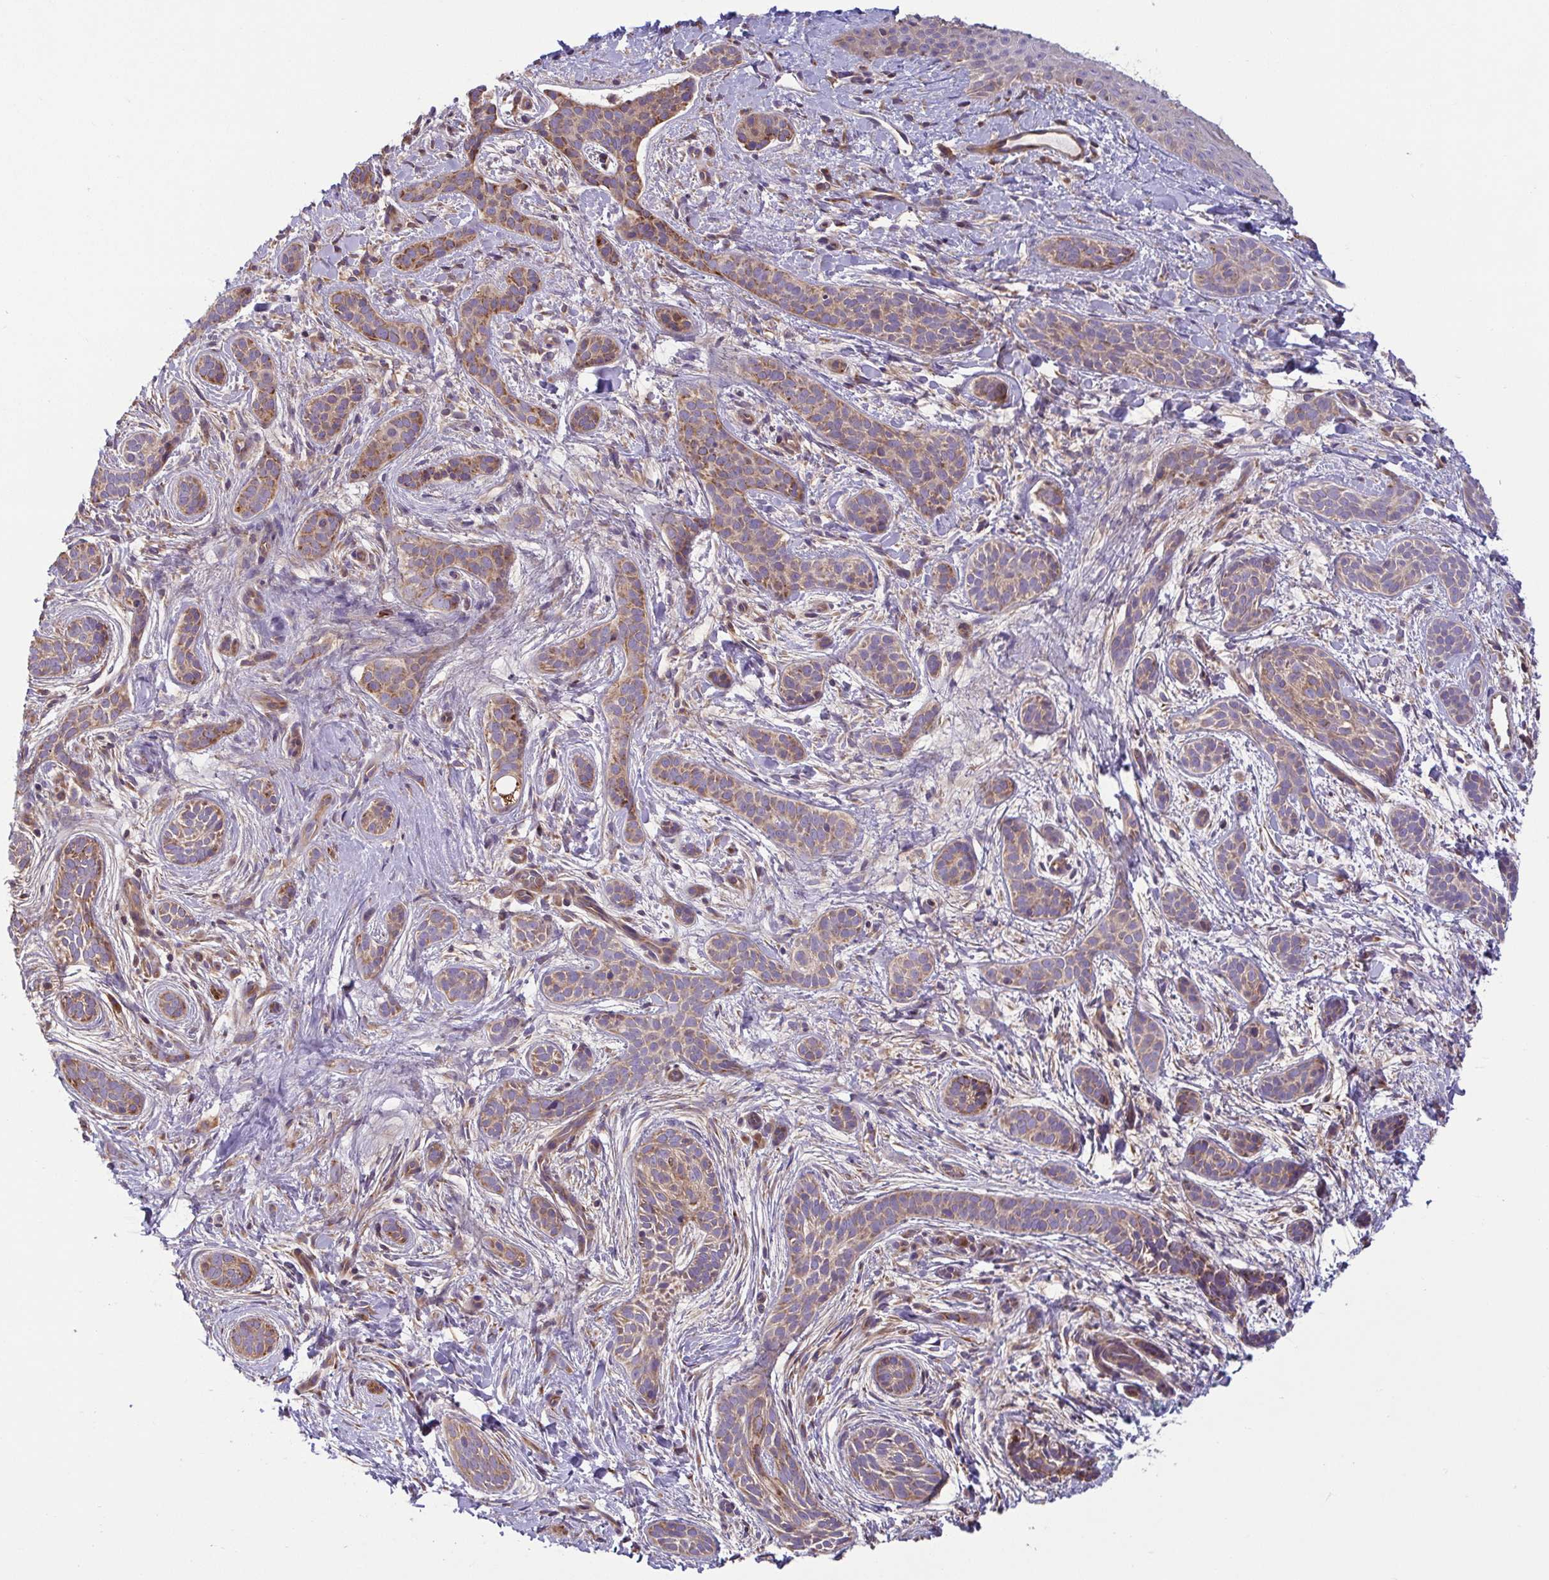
{"staining": {"intensity": "moderate", "quantity": "25%-75%", "location": "cytoplasmic/membranous"}, "tissue": "skin cancer", "cell_type": "Tumor cells", "image_type": "cancer", "snomed": [{"axis": "morphology", "description": "Basal cell carcinoma"}, {"axis": "topography", "description": "Skin"}], "caption": "IHC (DAB (3,3'-diaminobenzidine)) staining of human skin cancer demonstrates moderate cytoplasmic/membranous protein expression in approximately 25%-75% of tumor cells.", "gene": "LMF2", "patient": {"sex": "male", "age": 63}}